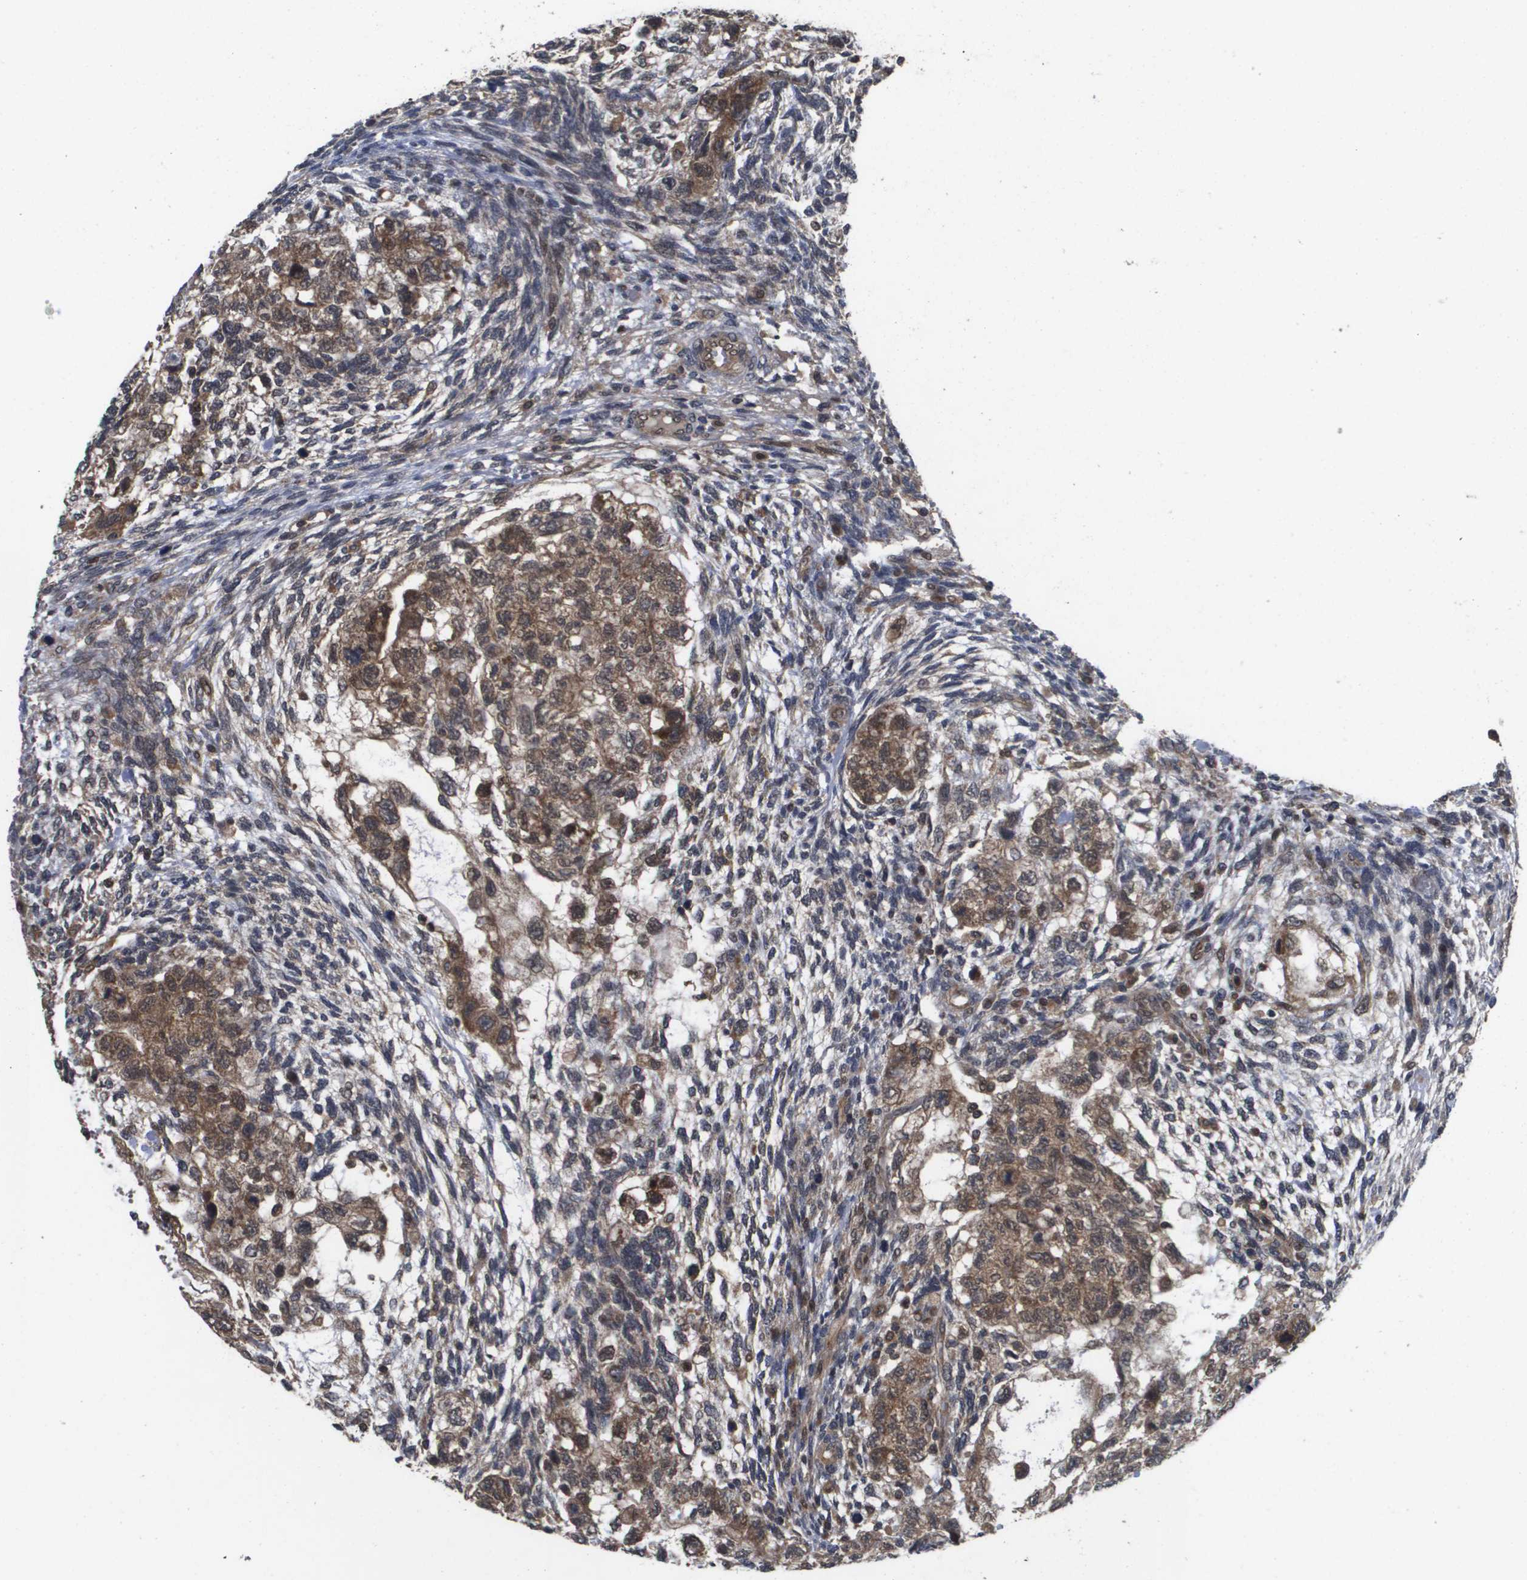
{"staining": {"intensity": "moderate", "quantity": ">75%", "location": "cytoplasmic/membranous"}, "tissue": "testis cancer", "cell_type": "Tumor cells", "image_type": "cancer", "snomed": [{"axis": "morphology", "description": "Normal tissue, NOS"}, {"axis": "morphology", "description": "Carcinoma, Embryonal, NOS"}, {"axis": "topography", "description": "Testis"}], "caption": "IHC photomicrograph of human testis cancer (embryonal carcinoma) stained for a protein (brown), which demonstrates medium levels of moderate cytoplasmic/membranous expression in about >75% of tumor cells.", "gene": "RBM38", "patient": {"sex": "male", "age": 36}}